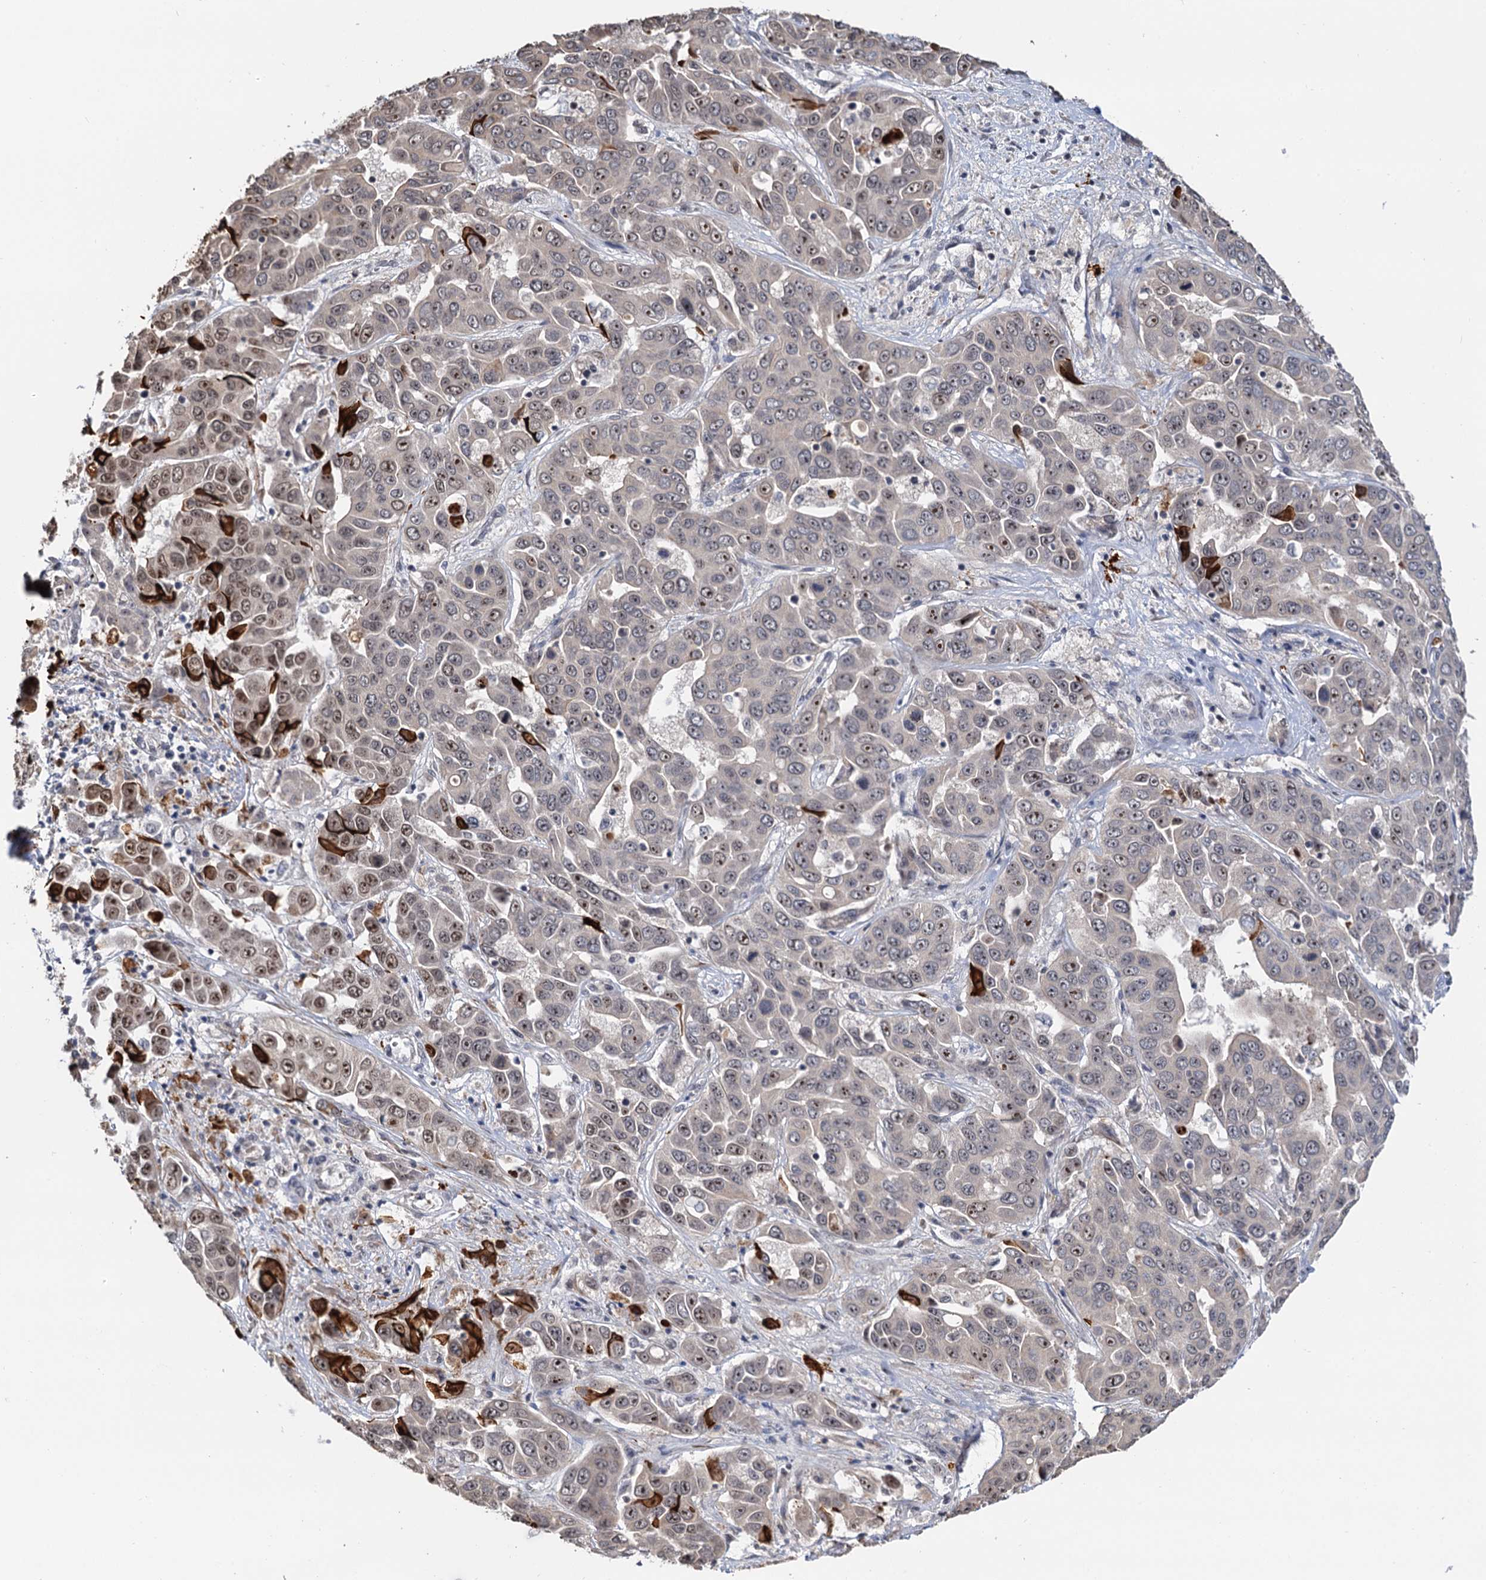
{"staining": {"intensity": "strong", "quantity": "<25%", "location": "cytoplasmic/membranous"}, "tissue": "liver cancer", "cell_type": "Tumor cells", "image_type": "cancer", "snomed": [{"axis": "morphology", "description": "Cholangiocarcinoma"}, {"axis": "topography", "description": "Liver"}], "caption": "Liver cancer (cholangiocarcinoma) tissue demonstrates strong cytoplasmic/membranous staining in about <25% of tumor cells", "gene": "NAT10", "patient": {"sex": "female", "age": 52}}